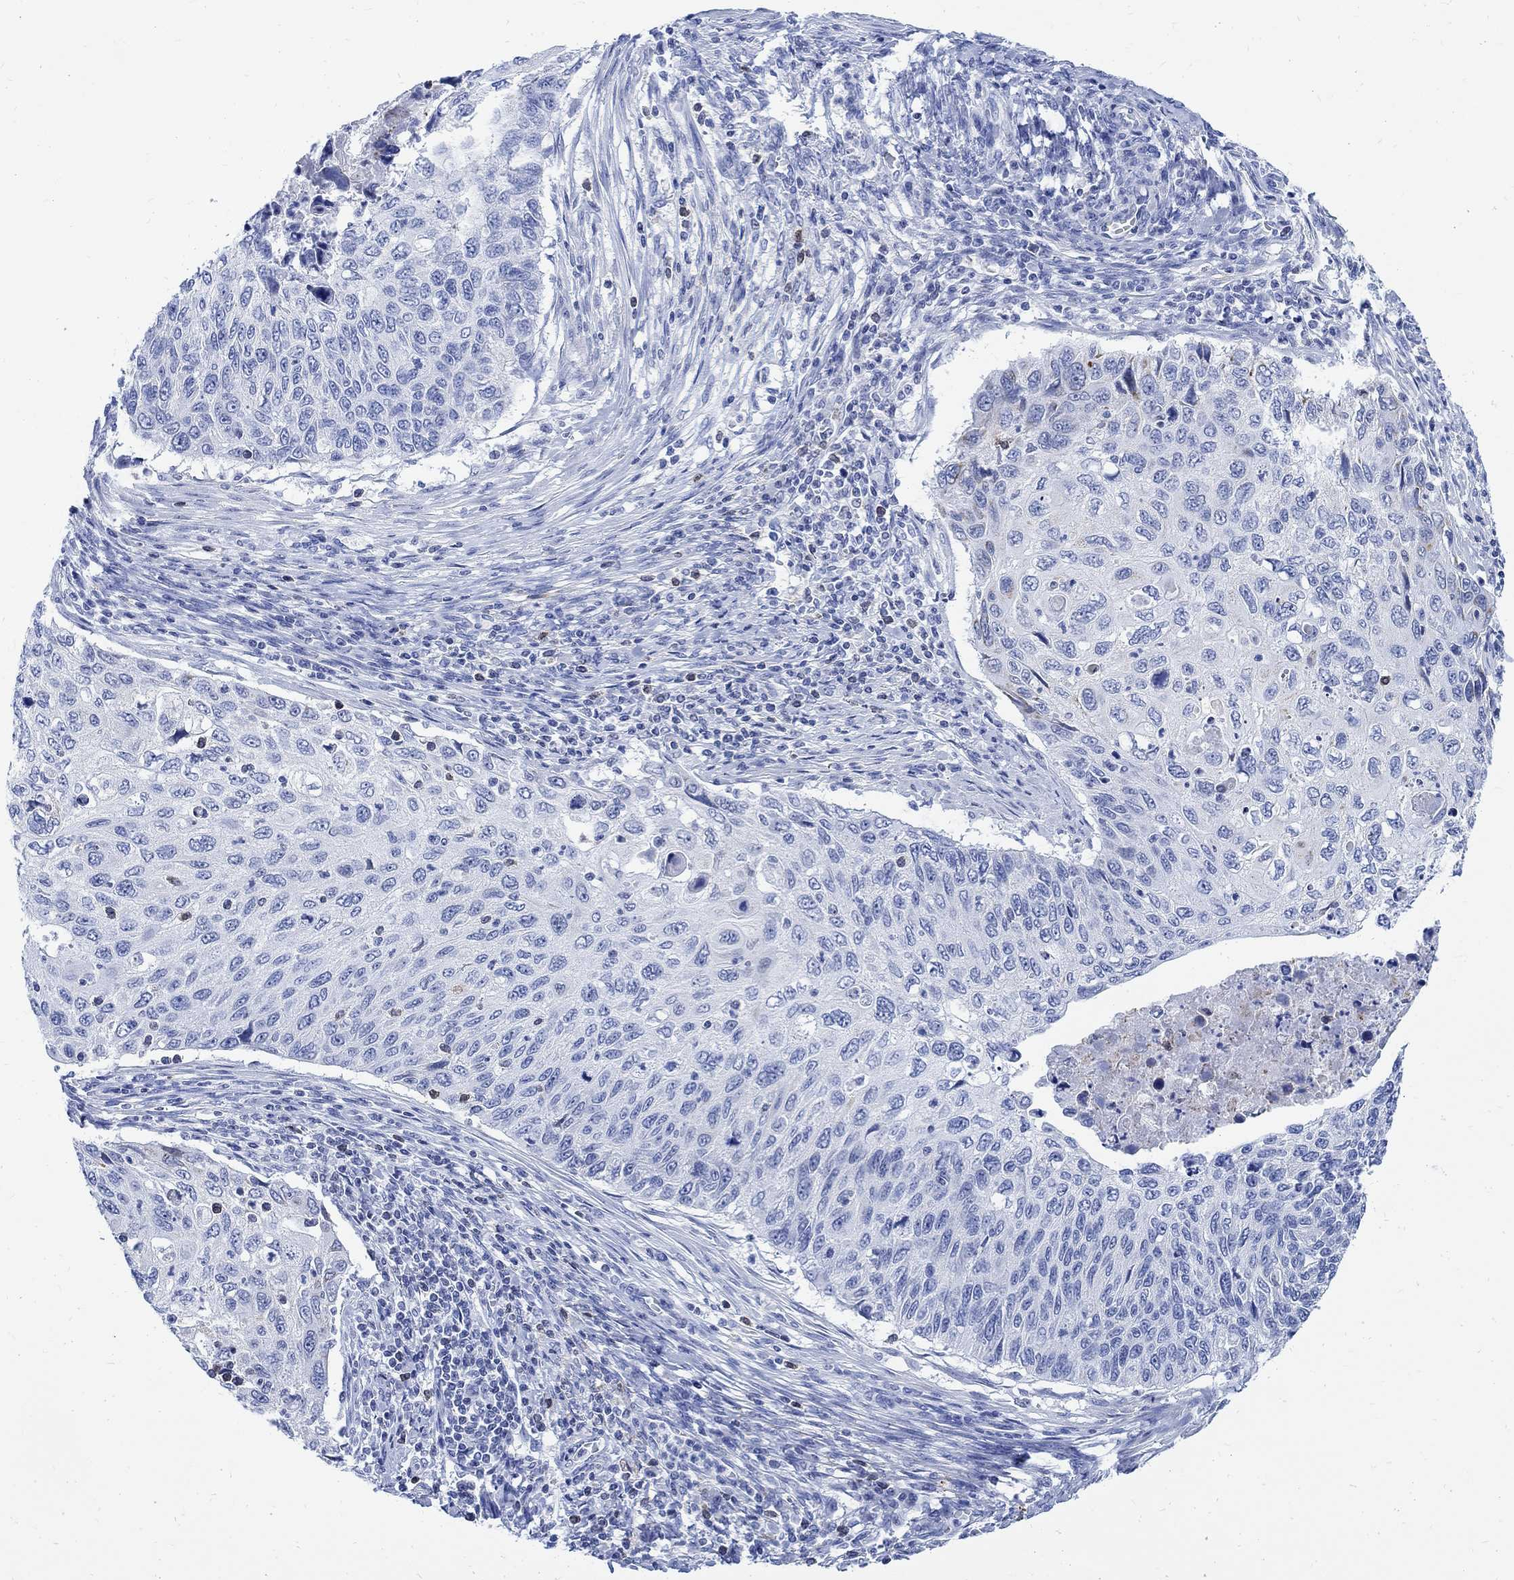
{"staining": {"intensity": "negative", "quantity": "none", "location": "none"}, "tissue": "cervical cancer", "cell_type": "Tumor cells", "image_type": "cancer", "snomed": [{"axis": "morphology", "description": "Squamous cell carcinoma, NOS"}, {"axis": "topography", "description": "Cervix"}], "caption": "Immunohistochemical staining of cervical cancer exhibits no significant expression in tumor cells.", "gene": "CPLX2", "patient": {"sex": "female", "age": 70}}